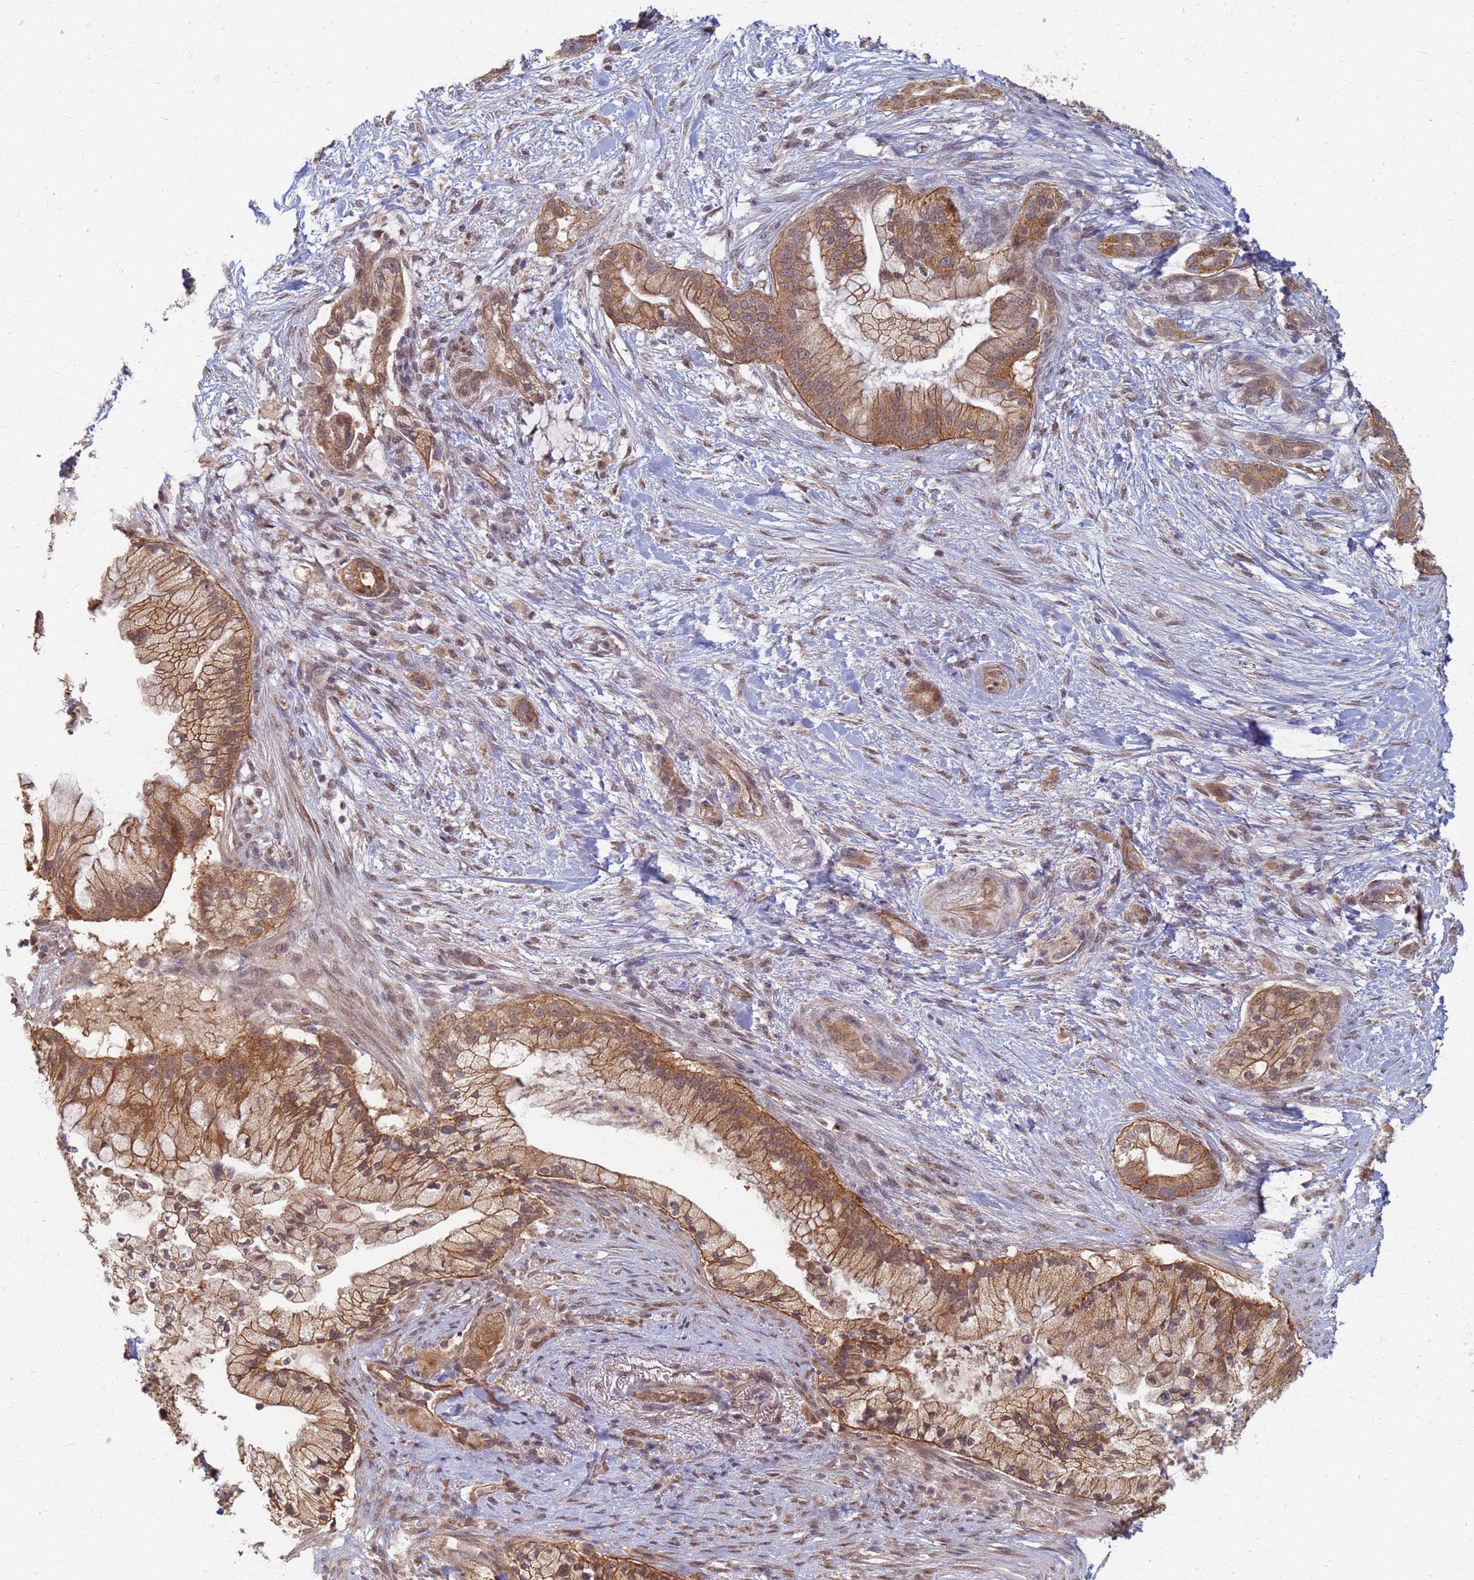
{"staining": {"intensity": "moderate", "quantity": ">75%", "location": "cytoplasmic/membranous"}, "tissue": "pancreatic cancer", "cell_type": "Tumor cells", "image_type": "cancer", "snomed": [{"axis": "morphology", "description": "Adenocarcinoma, NOS"}, {"axis": "topography", "description": "Pancreas"}], "caption": "The image reveals immunohistochemical staining of adenocarcinoma (pancreatic). There is moderate cytoplasmic/membranous staining is seen in approximately >75% of tumor cells.", "gene": "ITGB4", "patient": {"sex": "male", "age": 44}}